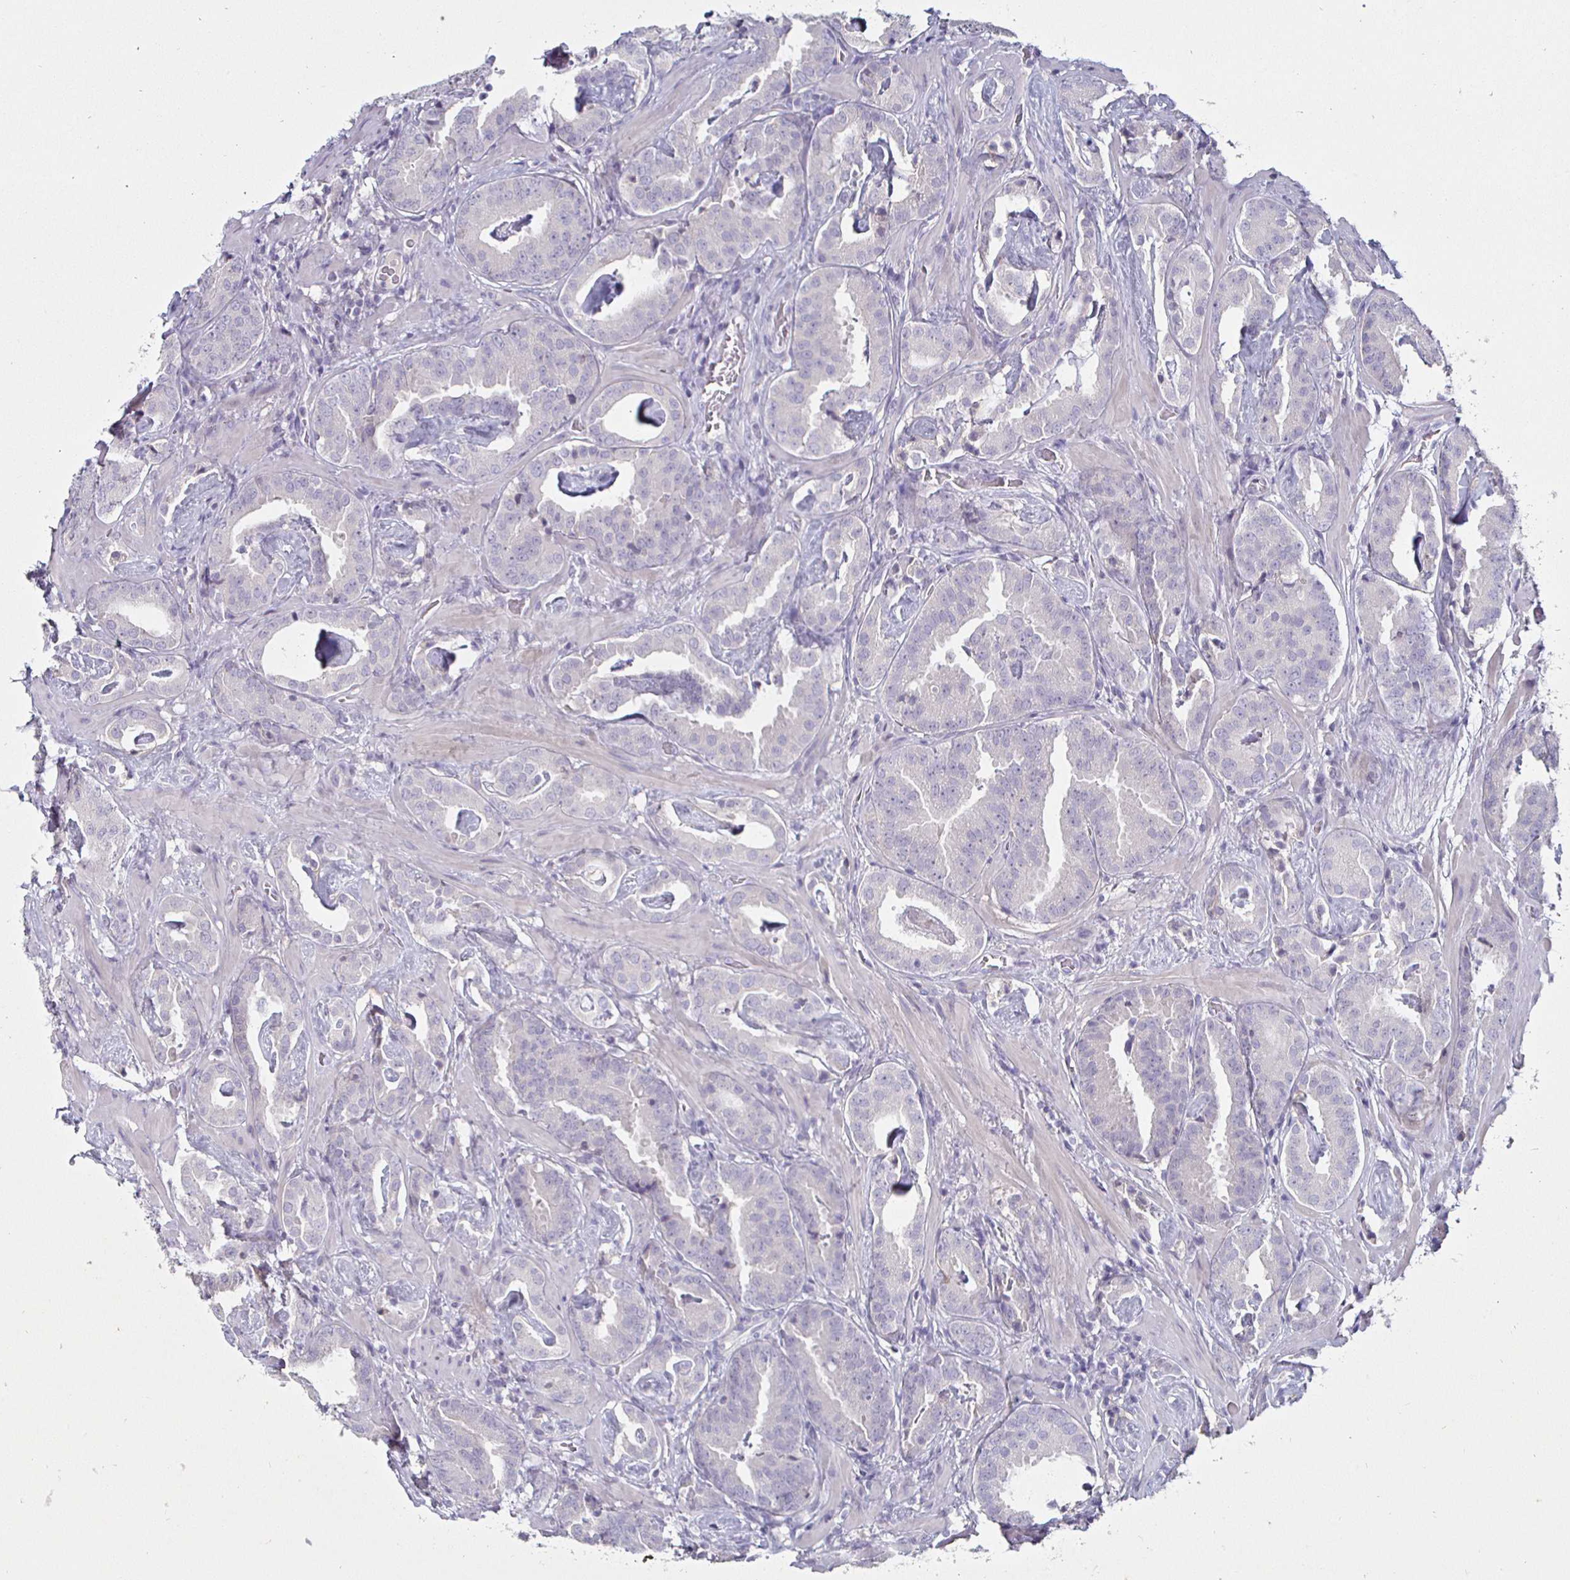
{"staining": {"intensity": "negative", "quantity": "none", "location": "none"}, "tissue": "prostate cancer", "cell_type": "Tumor cells", "image_type": "cancer", "snomed": [{"axis": "morphology", "description": "Adenocarcinoma, Low grade"}, {"axis": "topography", "description": "Prostate"}], "caption": "Tumor cells are negative for brown protein staining in prostate cancer. (Stains: DAB immunohistochemistry with hematoxylin counter stain, Microscopy: brightfield microscopy at high magnification).", "gene": "ENPP1", "patient": {"sex": "male", "age": 62}}